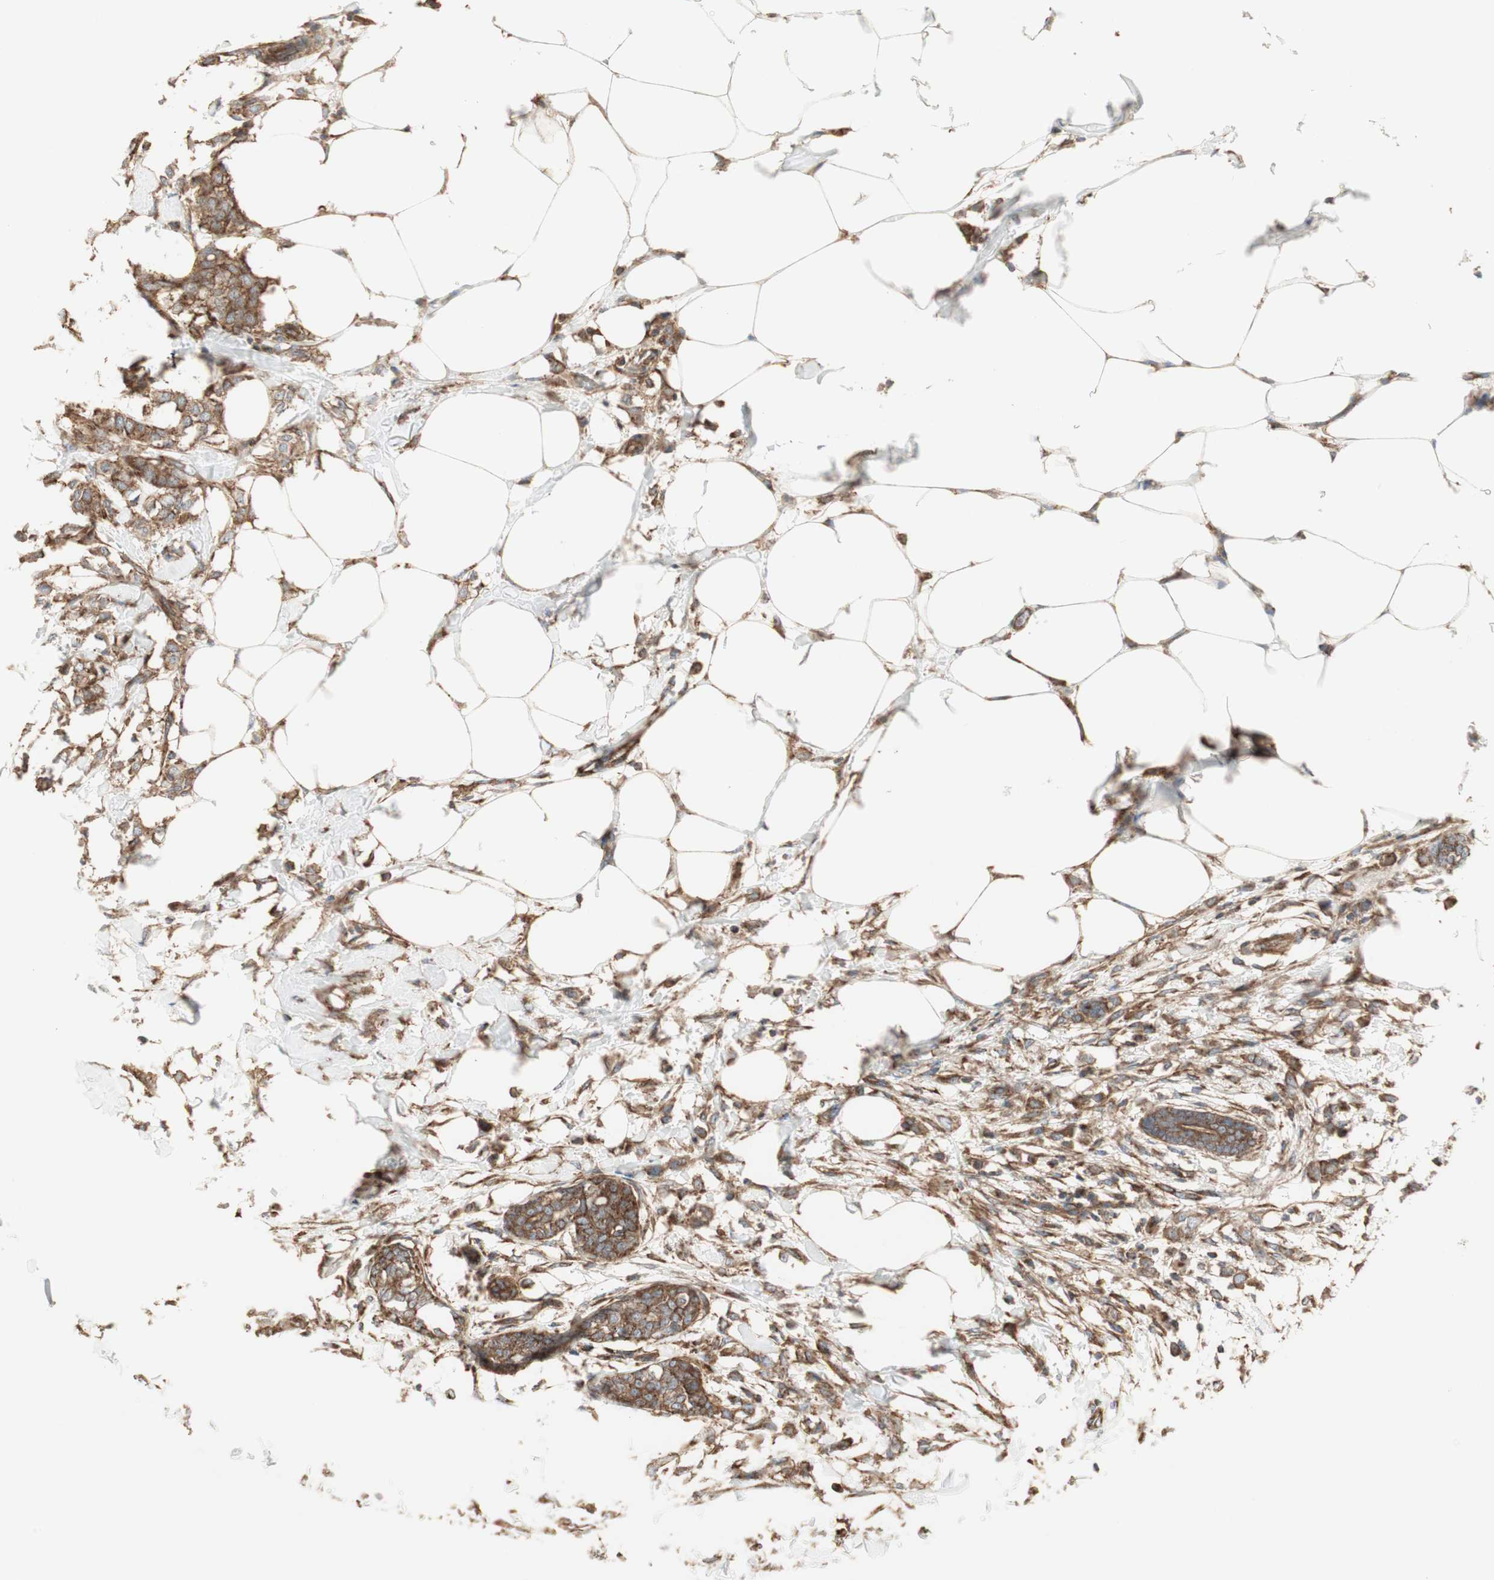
{"staining": {"intensity": "strong", "quantity": ">75%", "location": "cytoplasmic/membranous"}, "tissue": "breast cancer", "cell_type": "Tumor cells", "image_type": "cancer", "snomed": [{"axis": "morphology", "description": "Lobular carcinoma, in situ"}, {"axis": "morphology", "description": "Lobular carcinoma"}, {"axis": "topography", "description": "Breast"}], "caption": "Breast cancer was stained to show a protein in brown. There is high levels of strong cytoplasmic/membranous expression in approximately >75% of tumor cells.", "gene": "H6PD", "patient": {"sex": "female", "age": 41}}